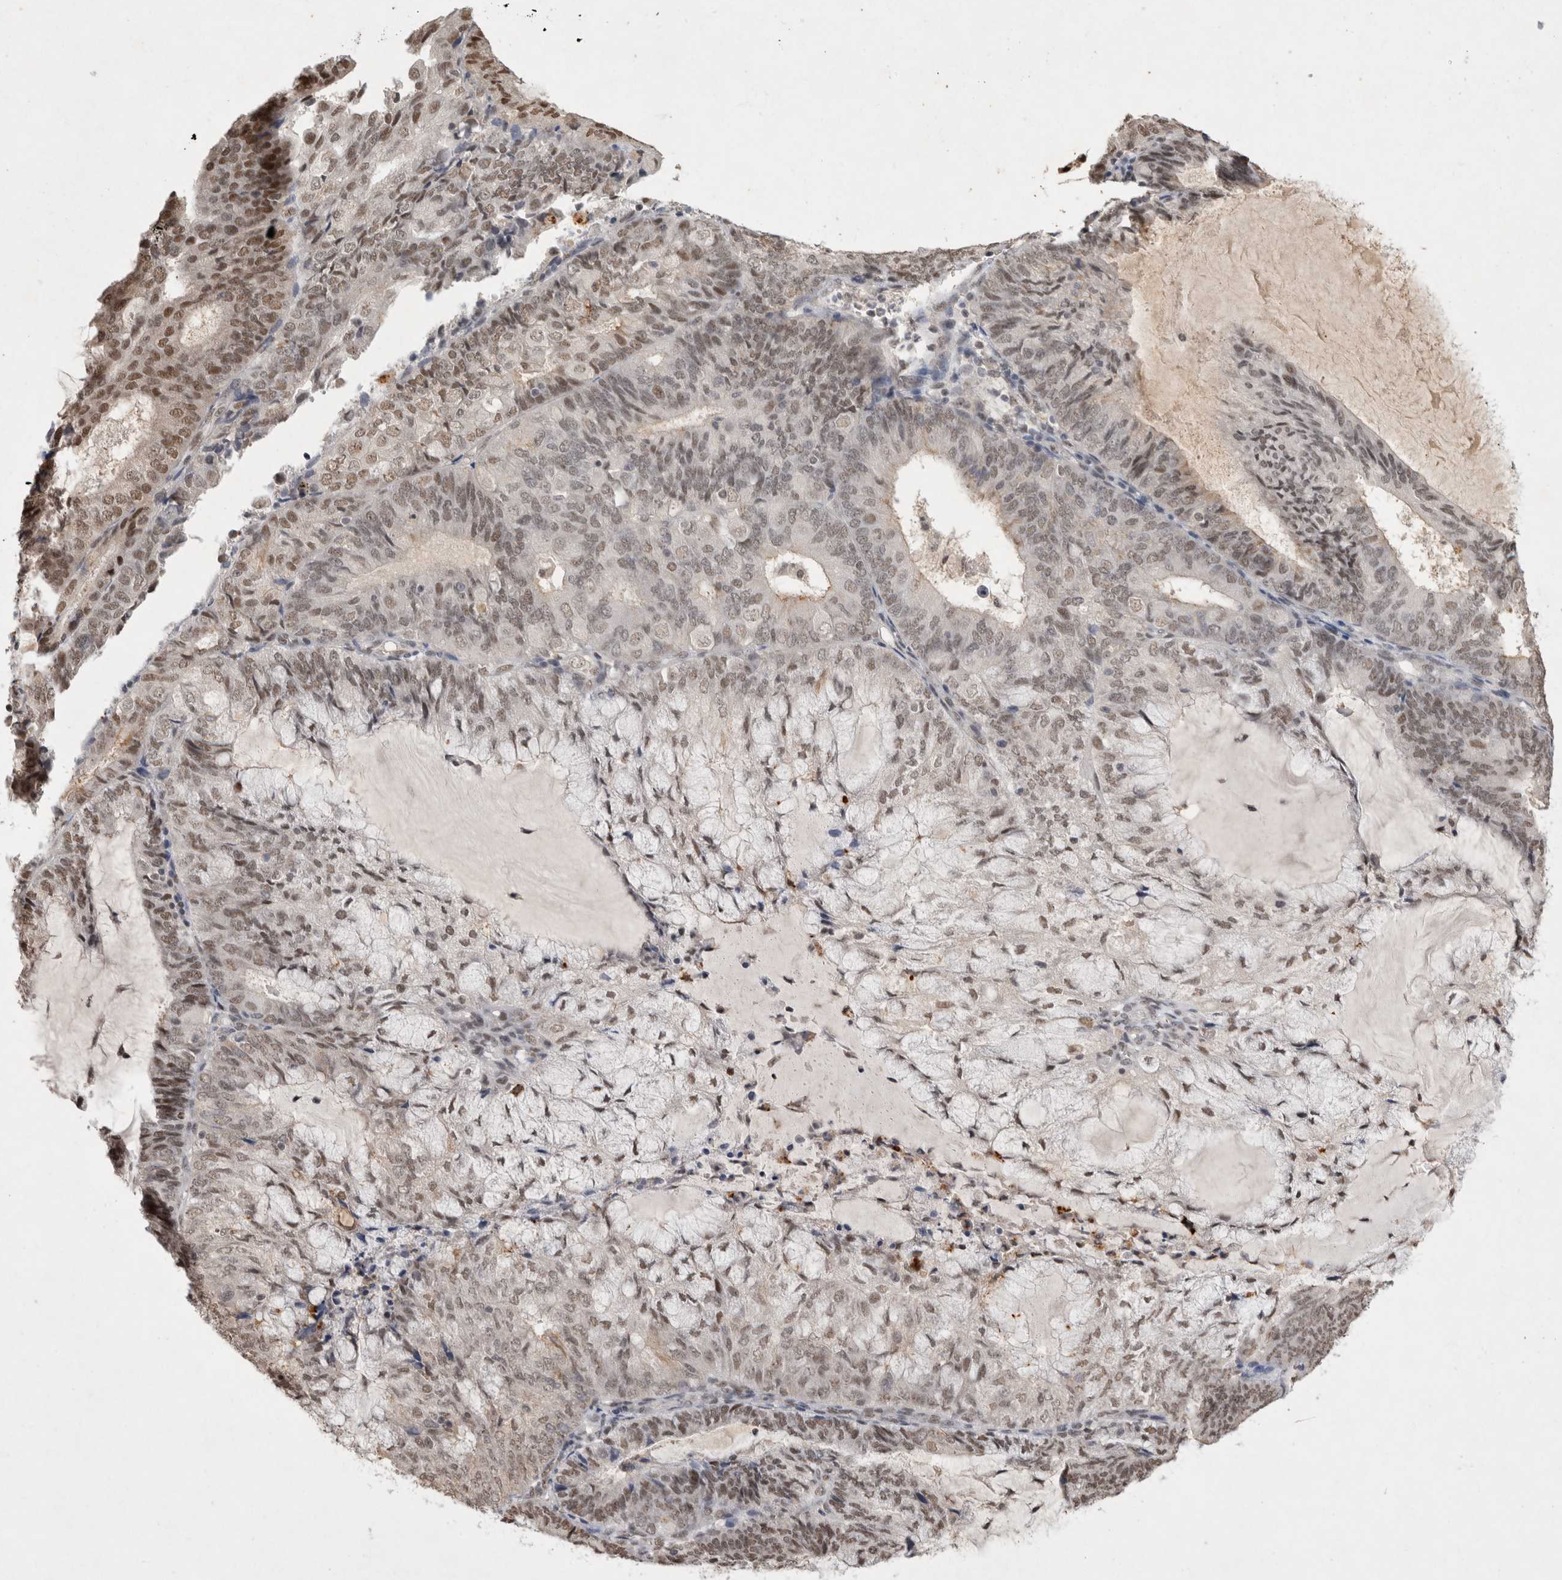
{"staining": {"intensity": "weak", "quantity": ">75%", "location": "nuclear"}, "tissue": "endometrial cancer", "cell_type": "Tumor cells", "image_type": "cancer", "snomed": [{"axis": "morphology", "description": "Adenocarcinoma, NOS"}, {"axis": "topography", "description": "Endometrium"}], "caption": "Immunohistochemical staining of endometrial cancer demonstrates low levels of weak nuclear protein positivity in about >75% of tumor cells.", "gene": "XRCC5", "patient": {"sex": "female", "age": 81}}